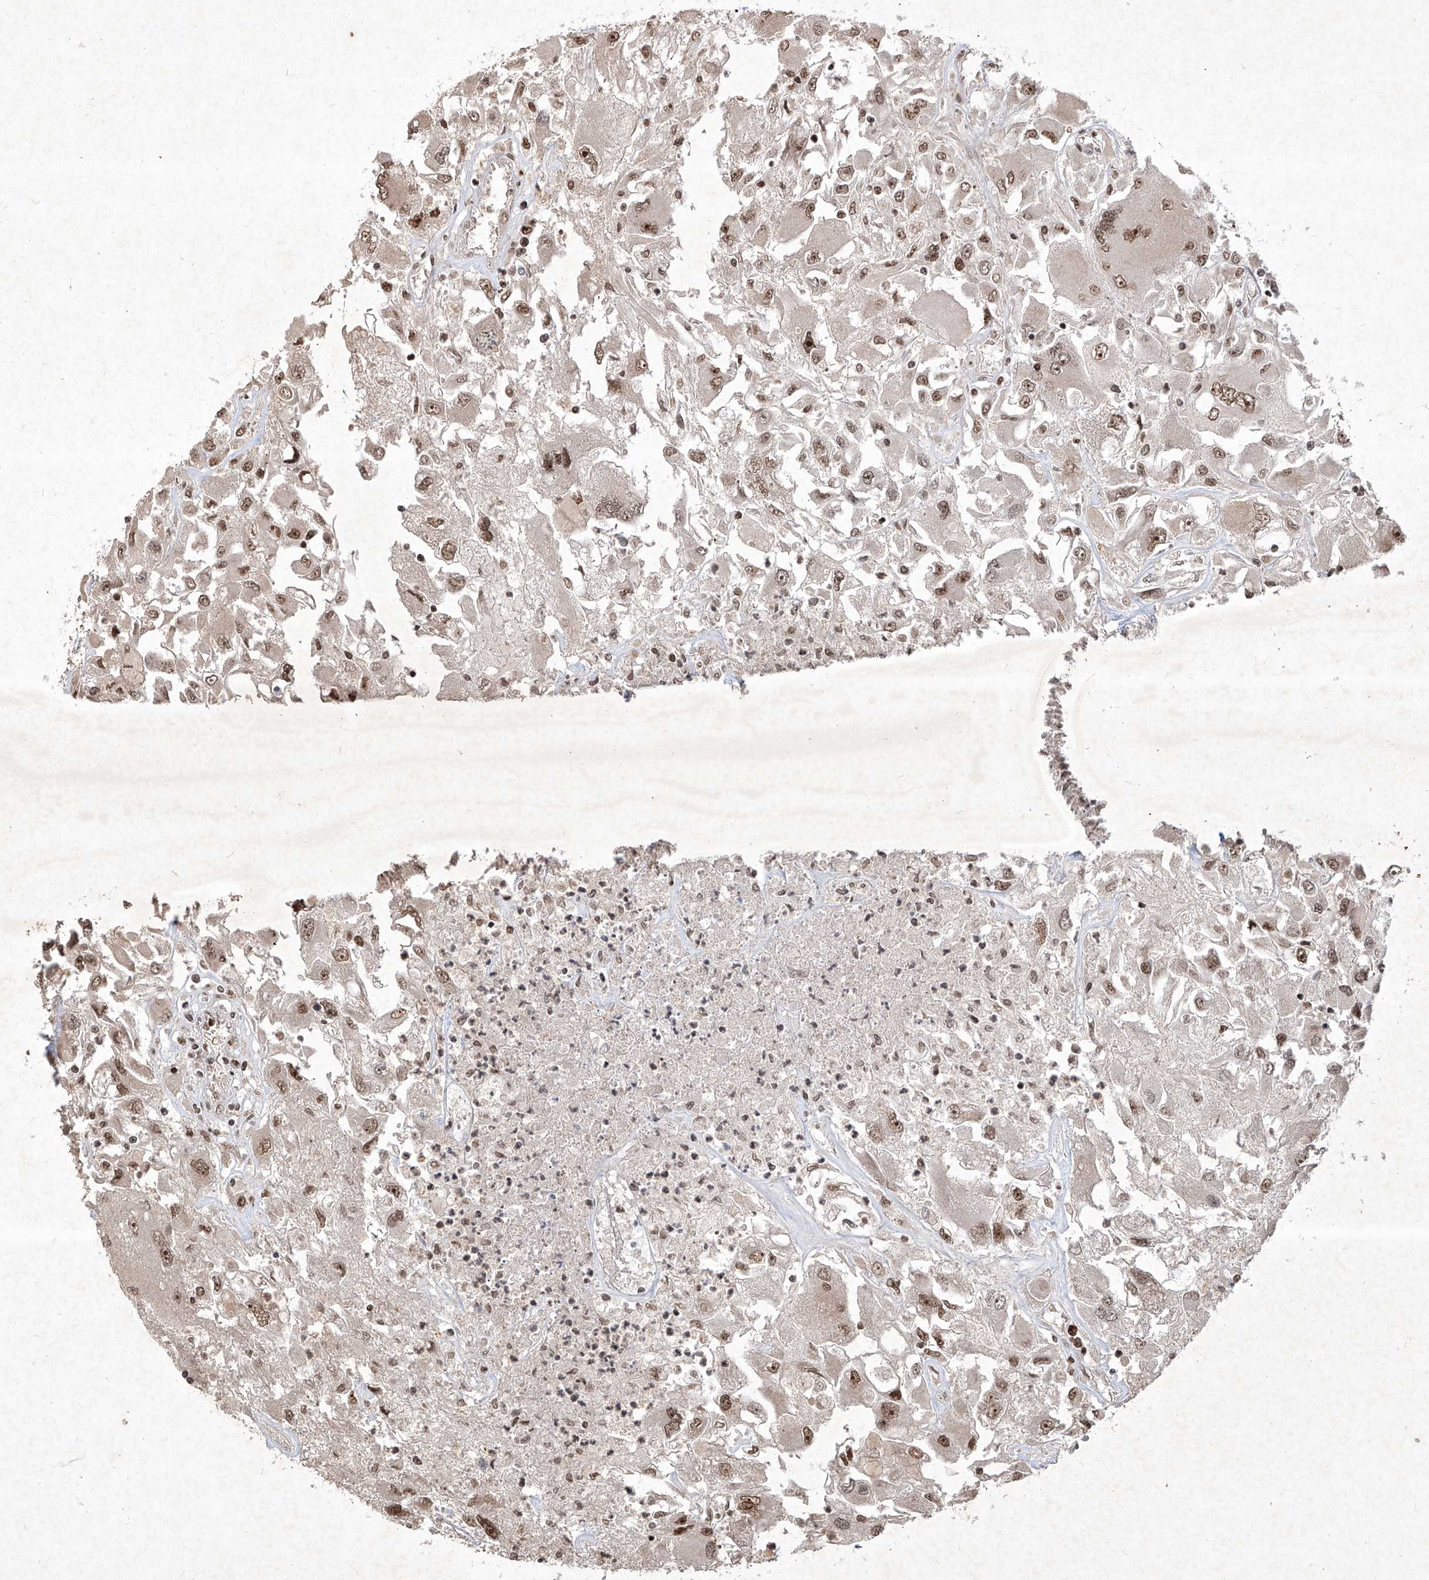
{"staining": {"intensity": "moderate", "quantity": ">75%", "location": "nuclear"}, "tissue": "renal cancer", "cell_type": "Tumor cells", "image_type": "cancer", "snomed": [{"axis": "morphology", "description": "Adenocarcinoma, NOS"}, {"axis": "topography", "description": "Kidney"}], "caption": "Moderate nuclear expression is seen in about >75% of tumor cells in renal cancer.", "gene": "IRF2", "patient": {"sex": "female", "age": 52}}